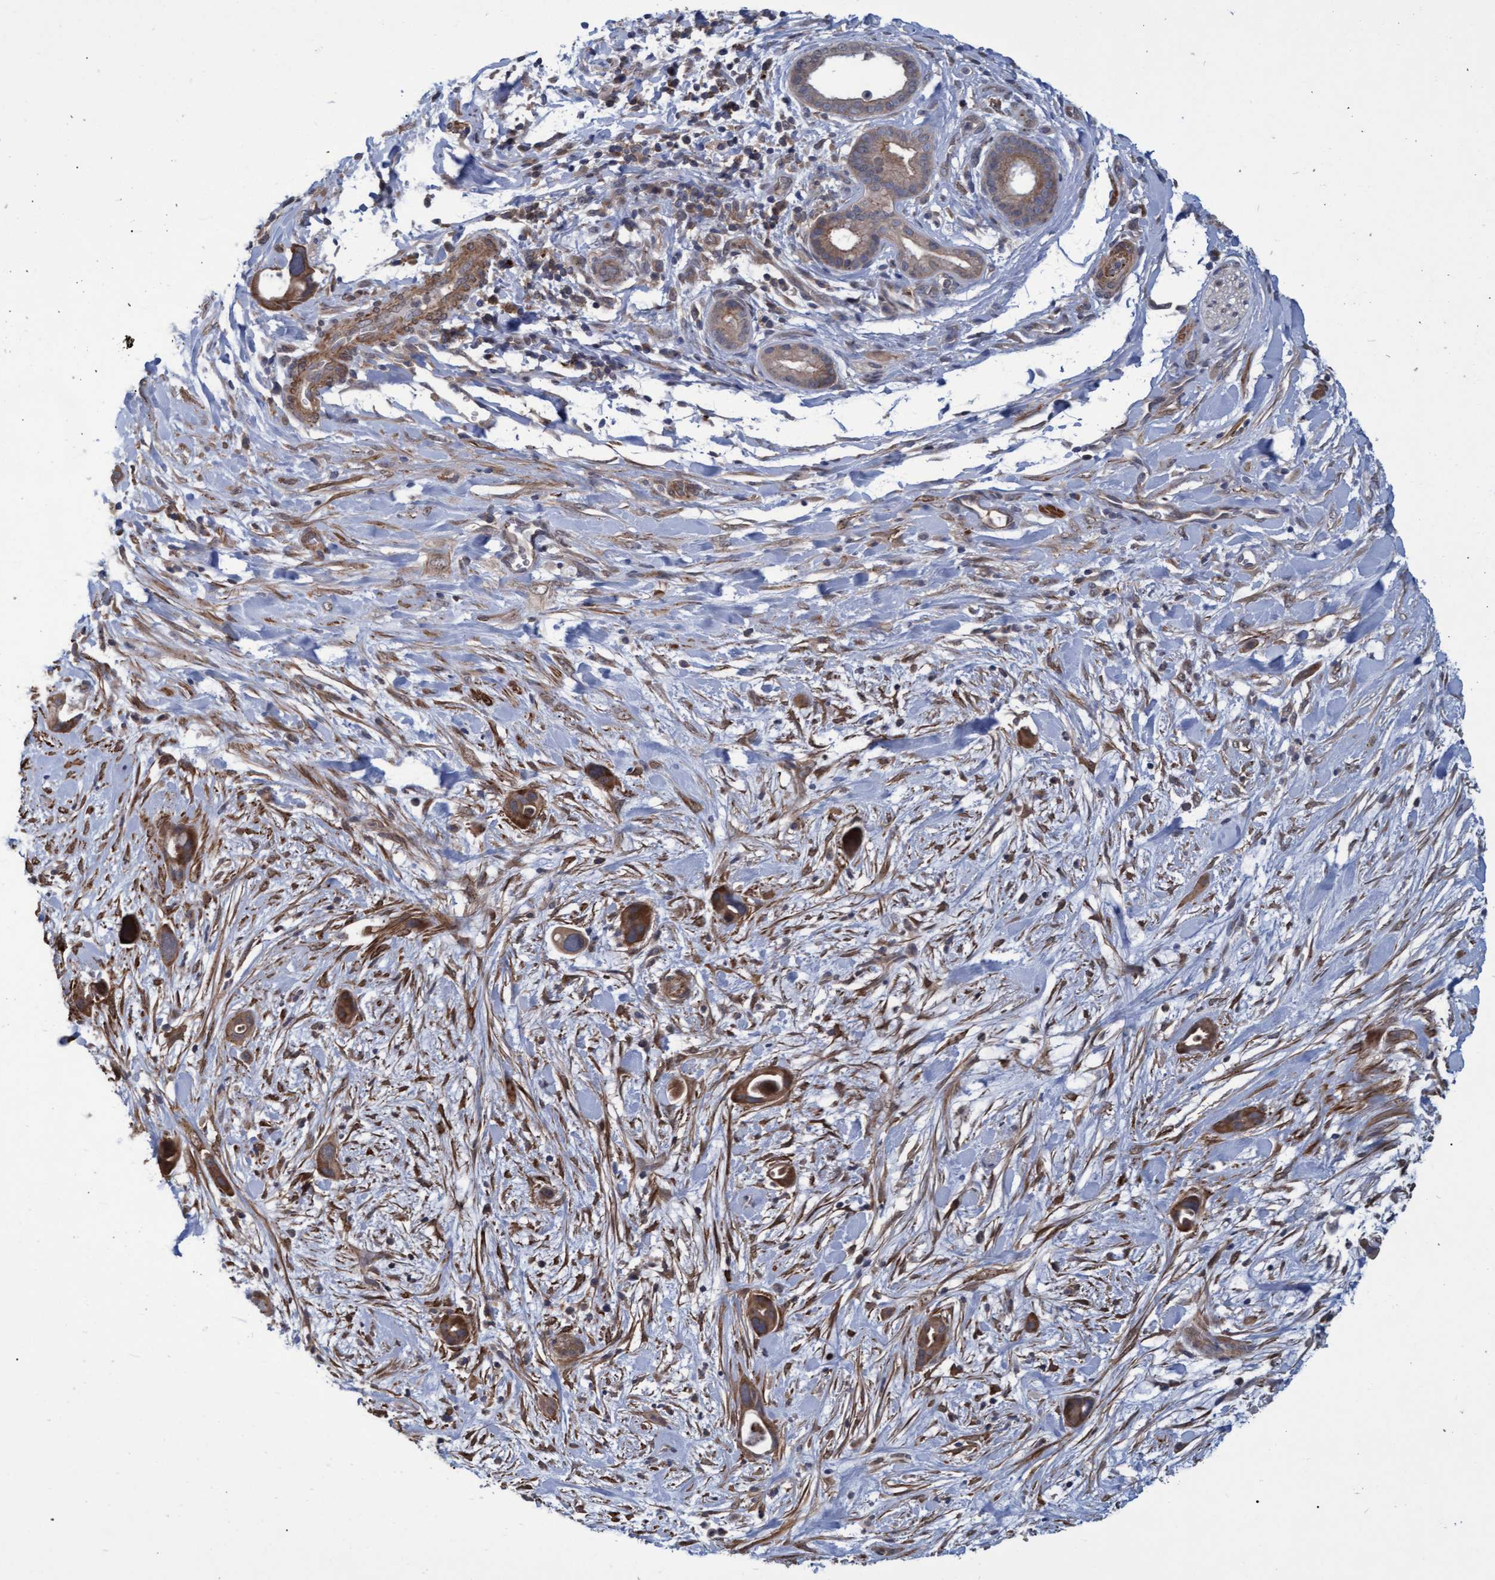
{"staining": {"intensity": "moderate", "quantity": ">75%", "location": "cytoplasmic/membranous"}, "tissue": "pancreatic cancer", "cell_type": "Tumor cells", "image_type": "cancer", "snomed": [{"axis": "morphology", "description": "Adenocarcinoma, NOS"}, {"axis": "topography", "description": "Pancreas"}], "caption": "Protein expression analysis of adenocarcinoma (pancreatic) shows moderate cytoplasmic/membranous staining in about >75% of tumor cells.", "gene": "NAA15", "patient": {"sex": "male", "age": 59}}